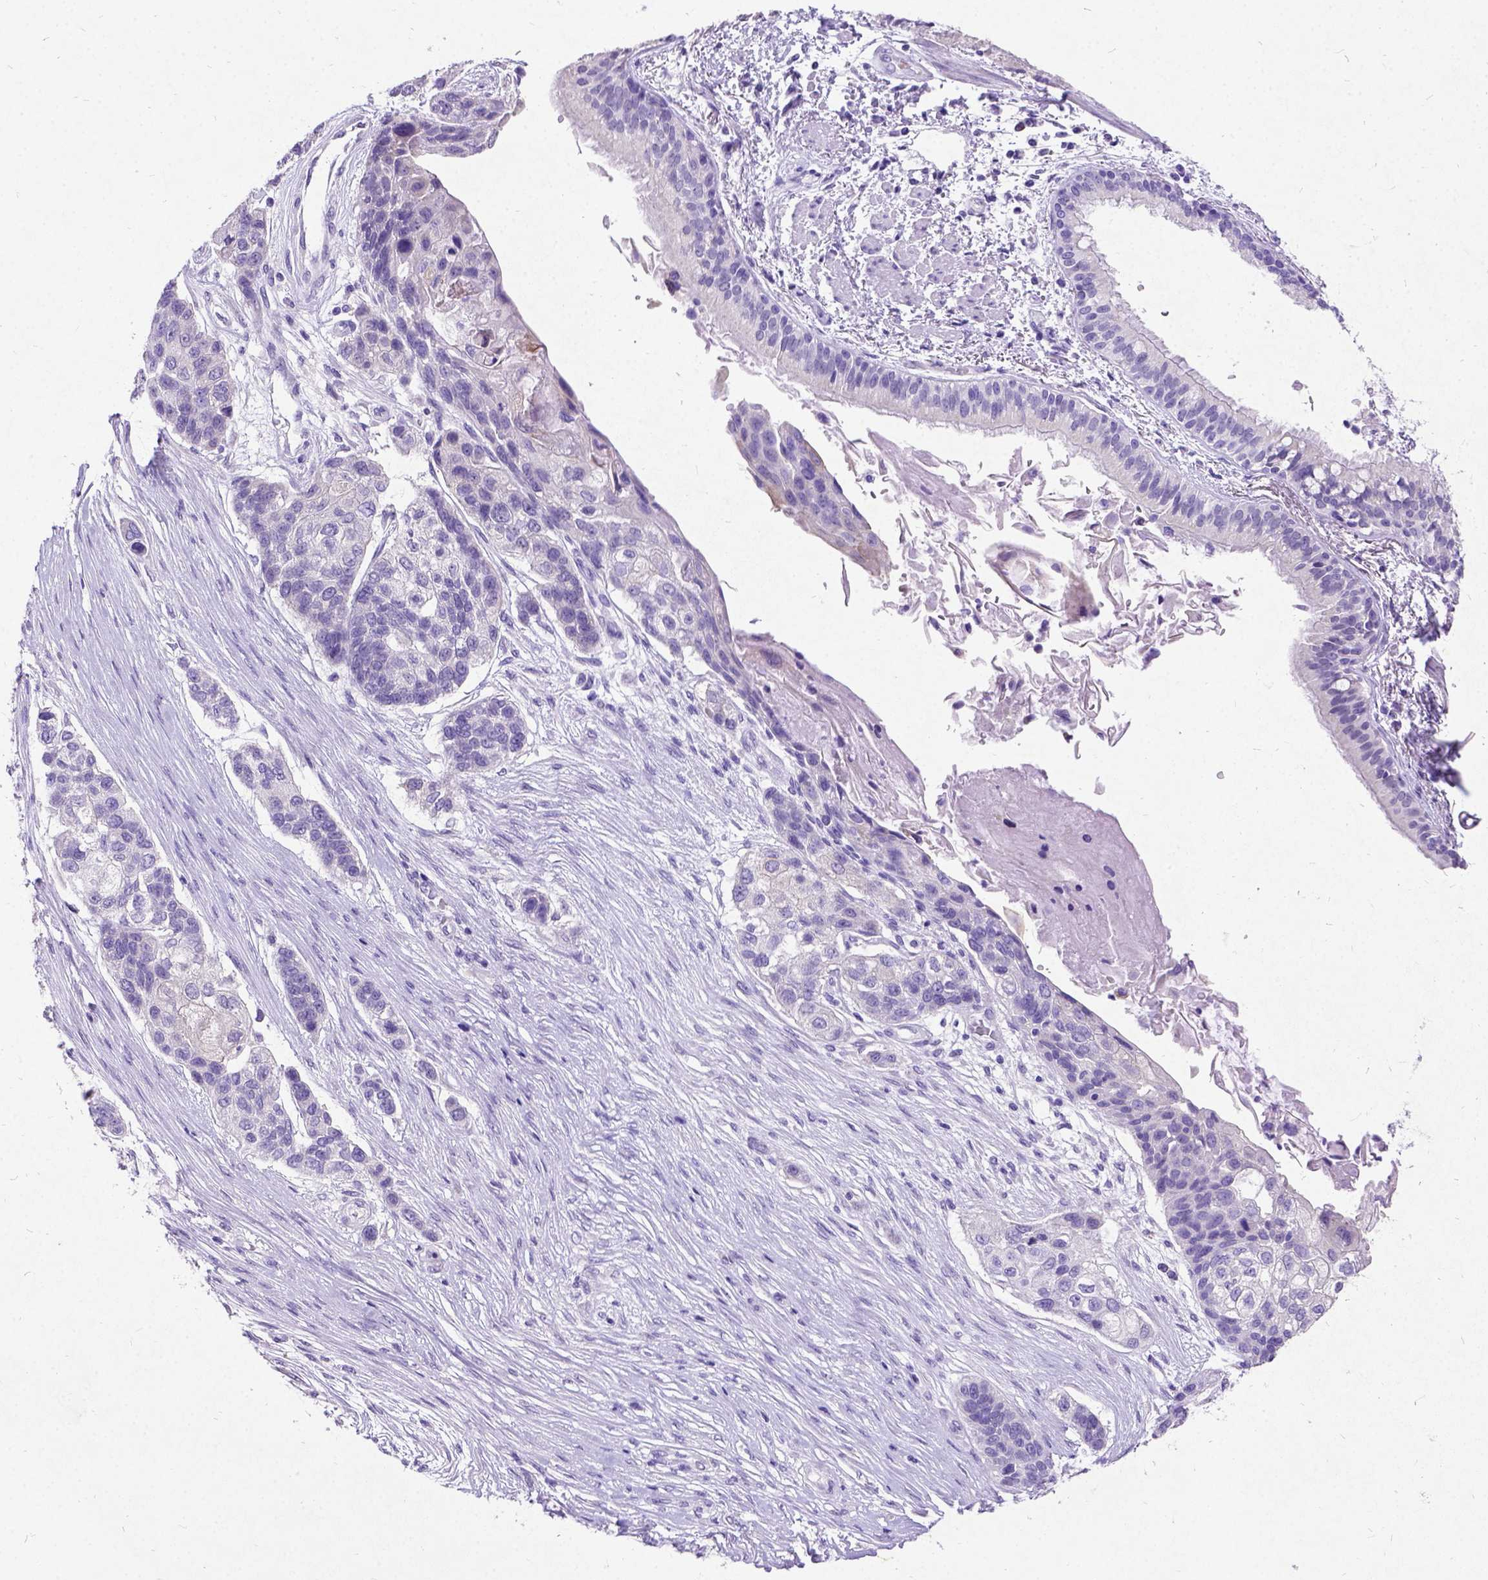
{"staining": {"intensity": "negative", "quantity": "none", "location": "none"}, "tissue": "lung cancer", "cell_type": "Tumor cells", "image_type": "cancer", "snomed": [{"axis": "morphology", "description": "Squamous cell carcinoma, NOS"}, {"axis": "topography", "description": "Lung"}], "caption": "Immunohistochemistry photomicrograph of lung cancer stained for a protein (brown), which displays no positivity in tumor cells.", "gene": "NEUROD4", "patient": {"sex": "male", "age": 69}}